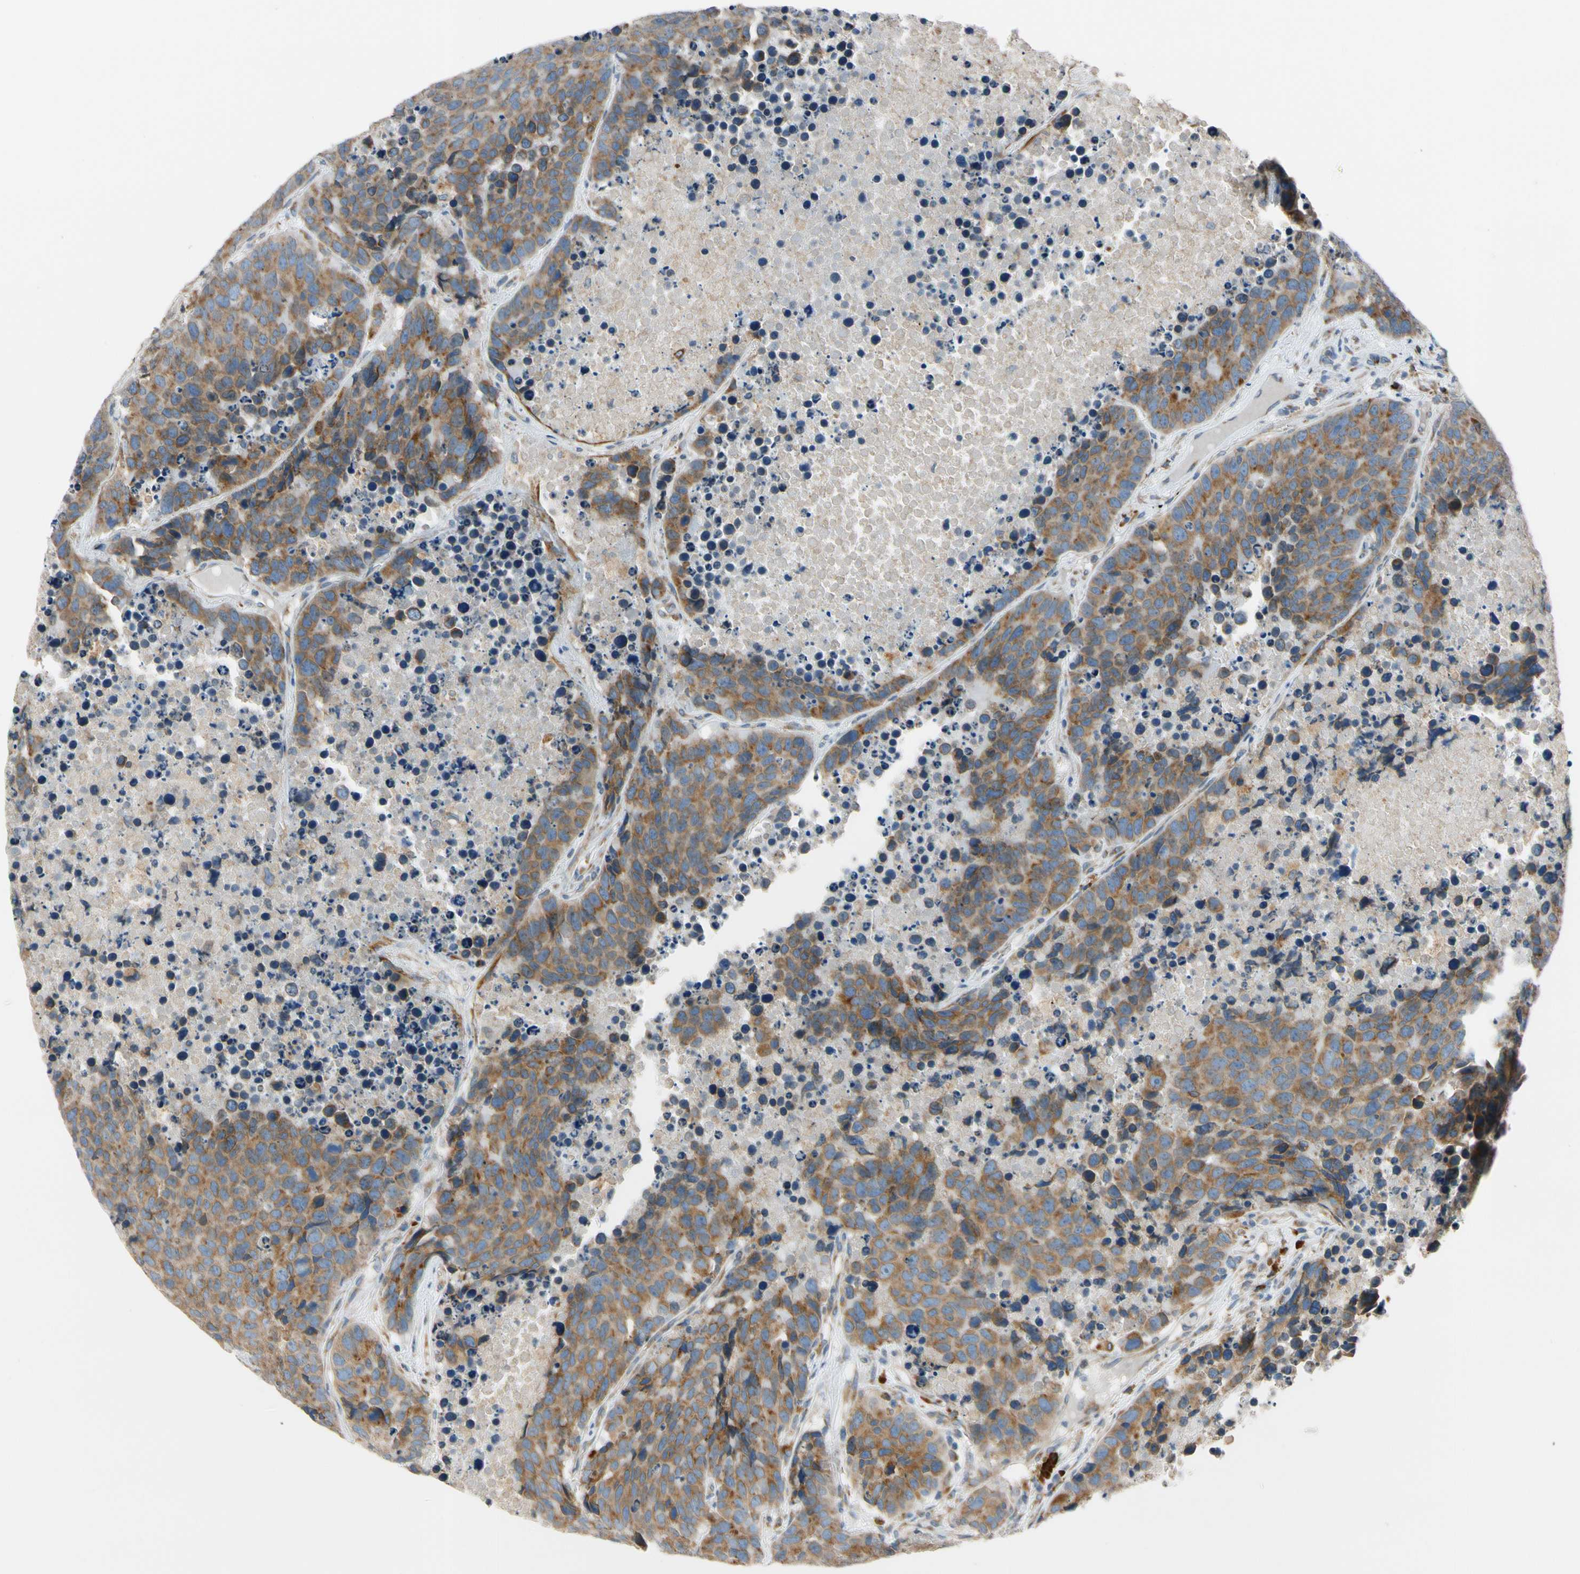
{"staining": {"intensity": "moderate", "quantity": ">75%", "location": "cytoplasmic/membranous"}, "tissue": "carcinoid", "cell_type": "Tumor cells", "image_type": "cancer", "snomed": [{"axis": "morphology", "description": "Carcinoid, malignant, NOS"}, {"axis": "topography", "description": "Lung"}], "caption": "Immunohistochemical staining of human carcinoid shows medium levels of moderate cytoplasmic/membranous protein staining in about >75% of tumor cells.", "gene": "RPN2", "patient": {"sex": "male", "age": 60}}